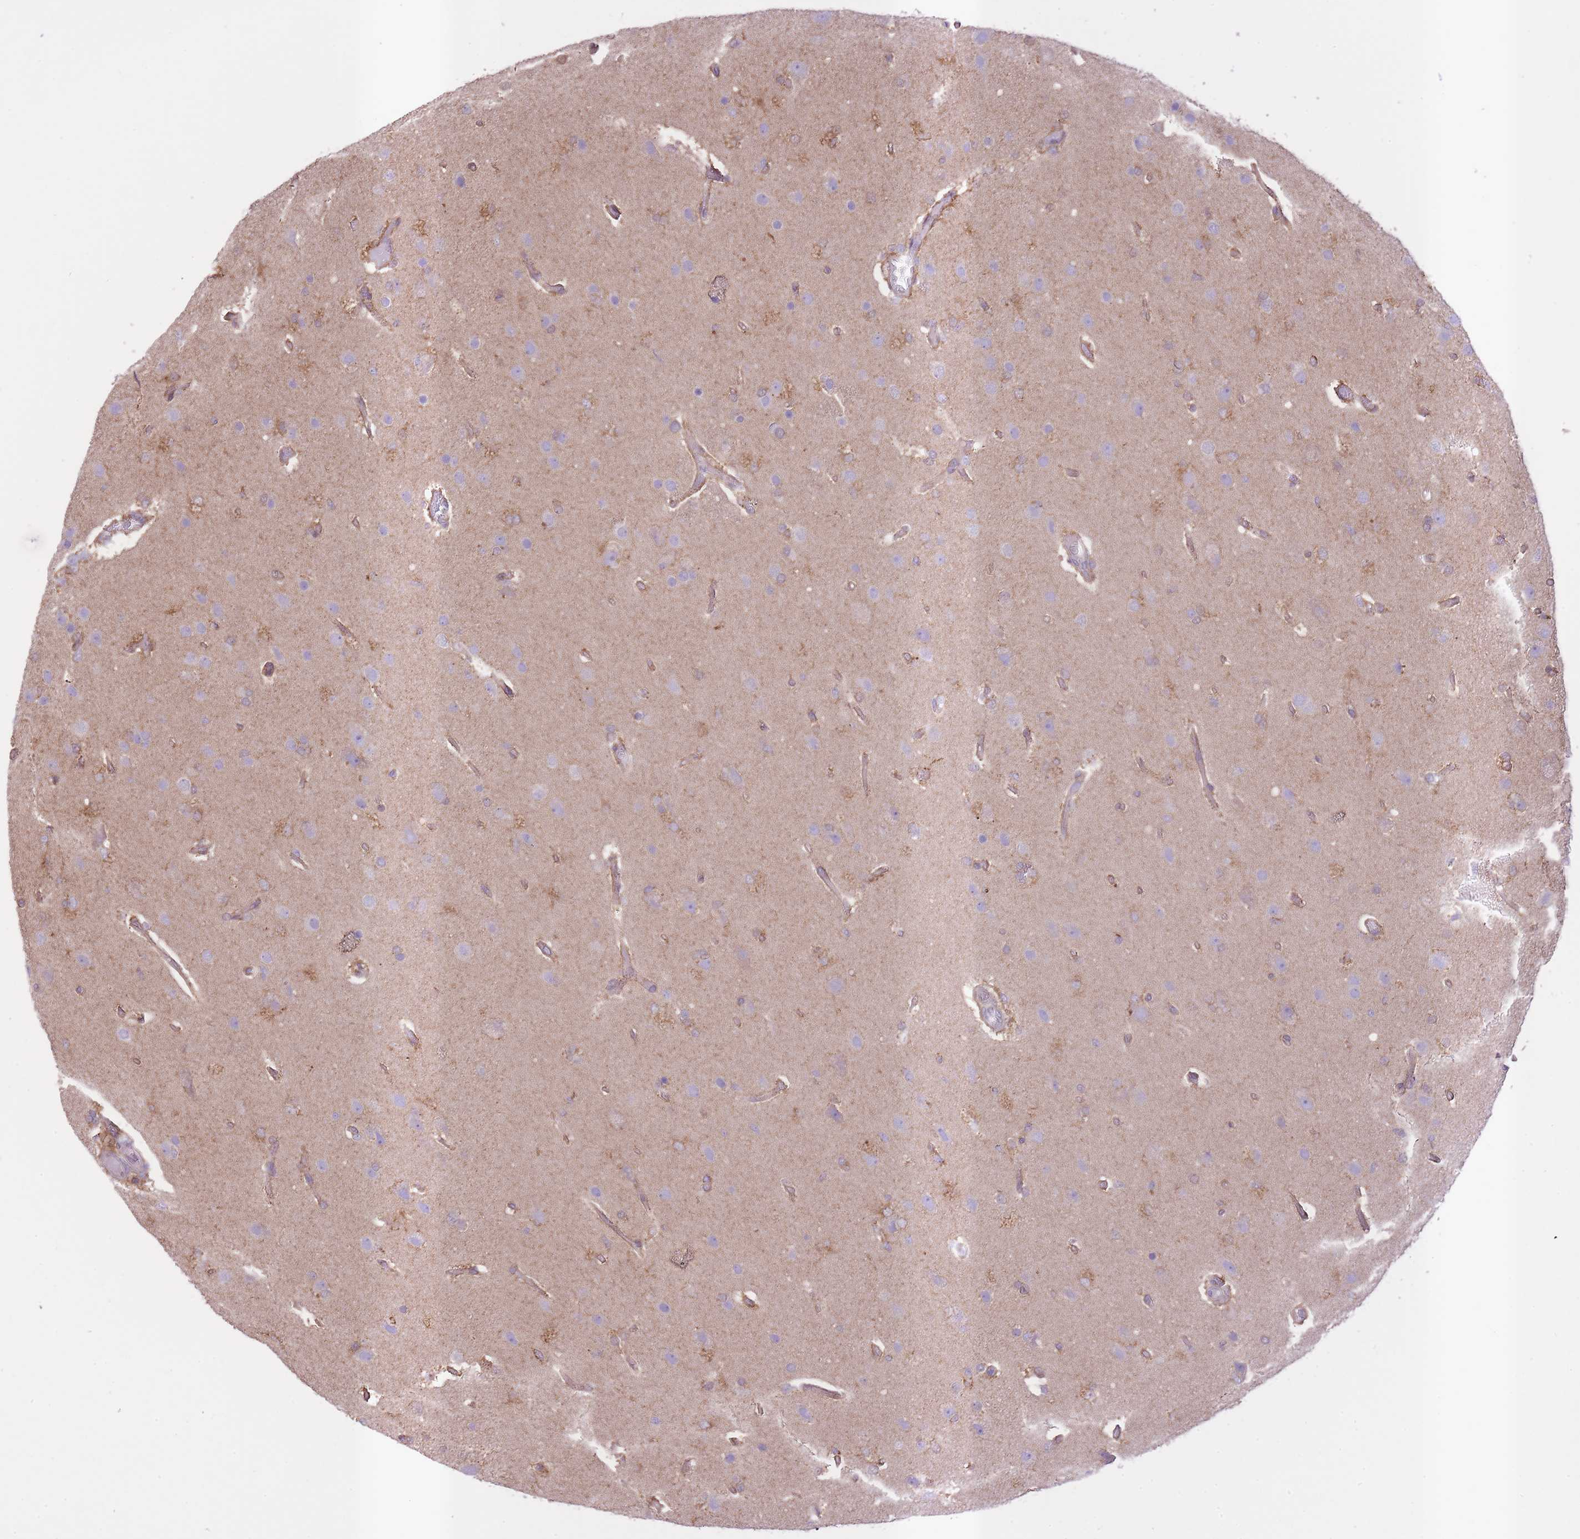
{"staining": {"intensity": "moderate", "quantity": "<25%", "location": "cytoplasmic/membranous"}, "tissue": "glioma", "cell_type": "Tumor cells", "image_type": "cancer", "snomed": [{"axis": "morphology", "description": "Glioma, malignant, High grade"}, {"axis": "topography", "description": "Brain"}], "caption": "Immunohistochemical staining of malignant glioma (high-grade) exhibits moderate cytoplasmic/membranous protein positivity in about <25% of tumor cells. (brown staining indicates protein expression, while blue staining denotes nuclei).", "gene": "ST3GAL3", "patient": {"sex": "female", "age": 74}}